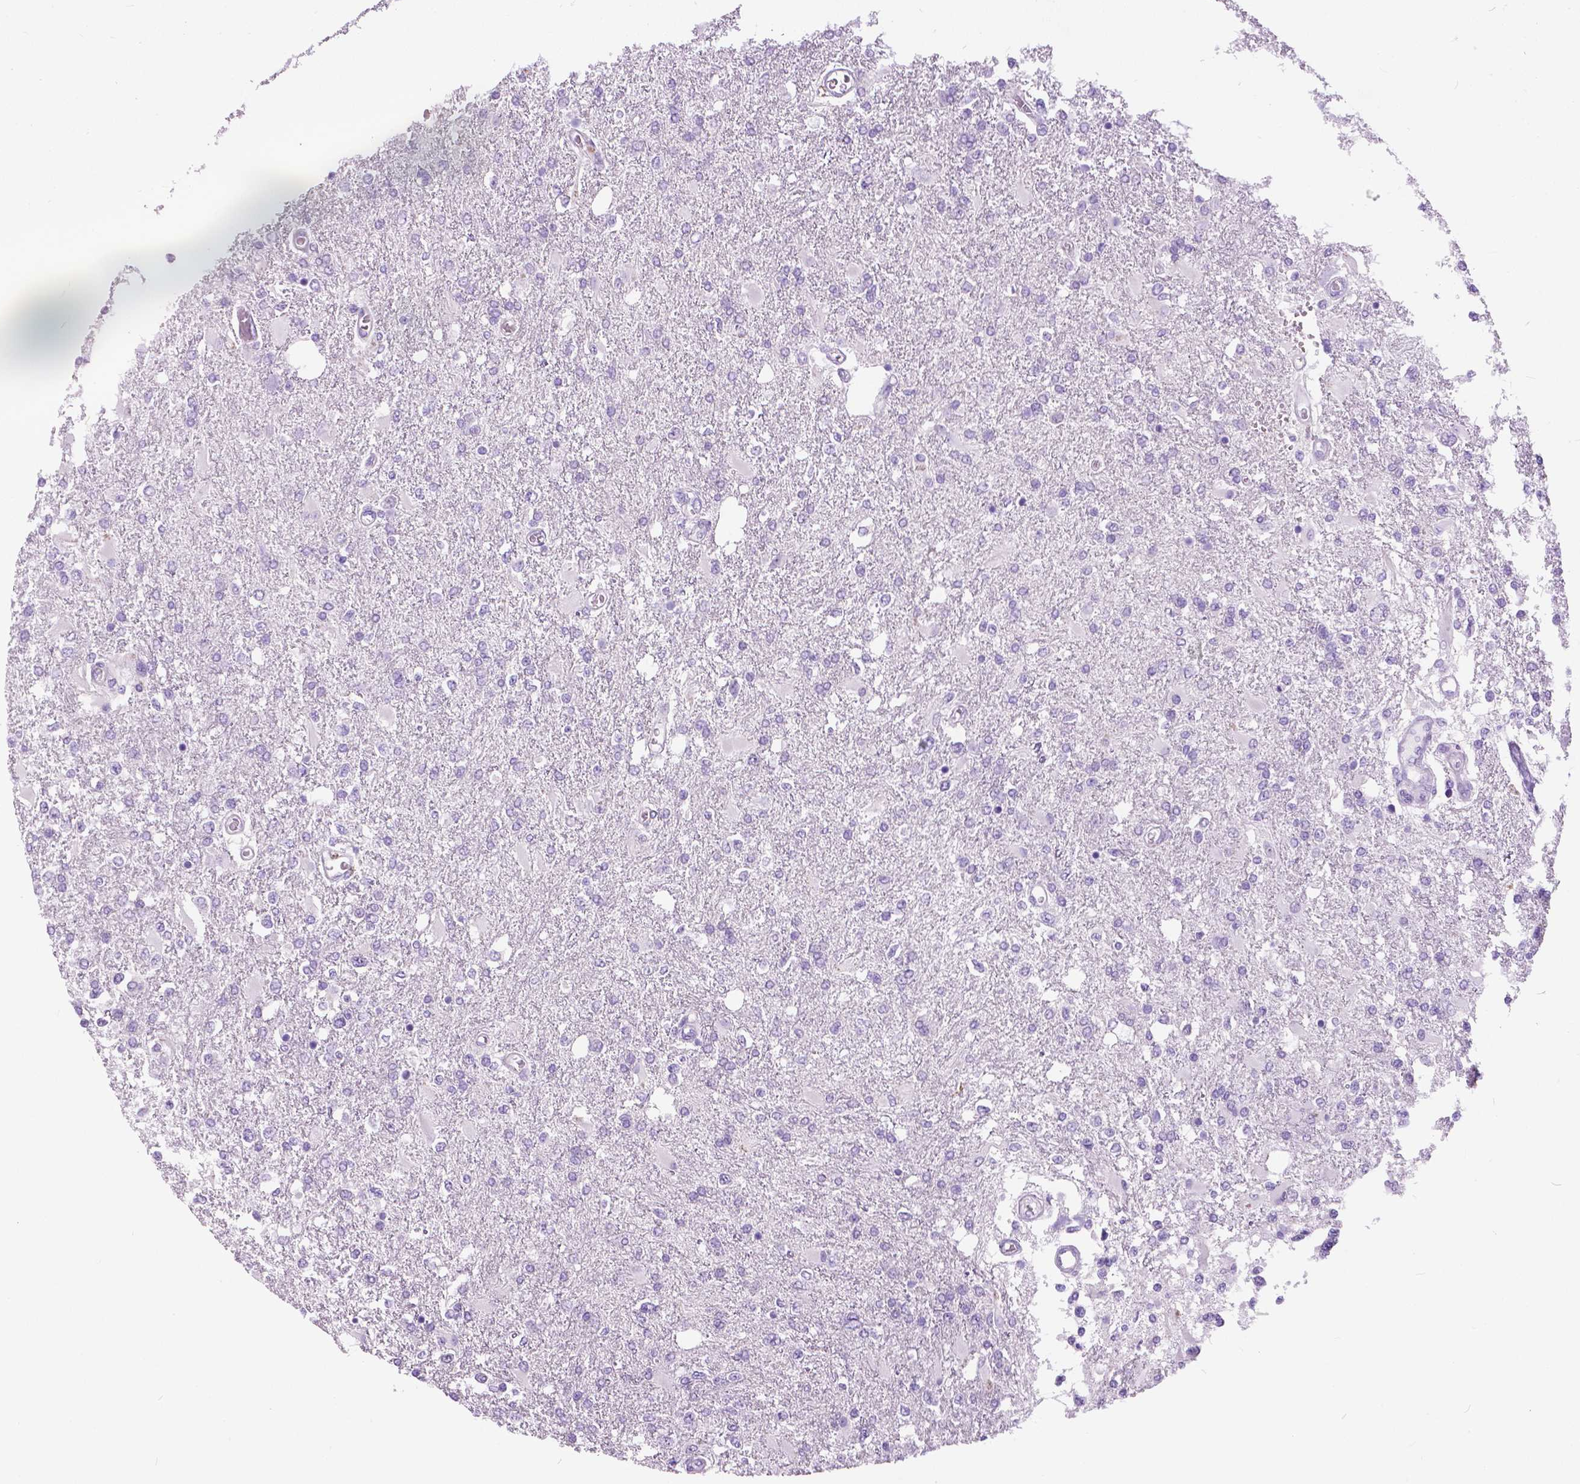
{"staining": {"intensity": "negative", "quantity": "none", "location": "none"}, "tissue": "glioma", "cell_type": "Tumor cells", "image_type": "cancer", "snomed": [{"axis": "morphology", "description": "Glioma, malignant, High grade"}, {"axis": "topography", "description": "Cerebral cortex"}], "caption": "Immunohistochemistry photomicrograph of neoplastic tissue: human glioma stained with DAB reveals no significant protein staining in tumor cells.", "gene": "TP53TG5", "patient": {"sex": "male", "age": 79}}